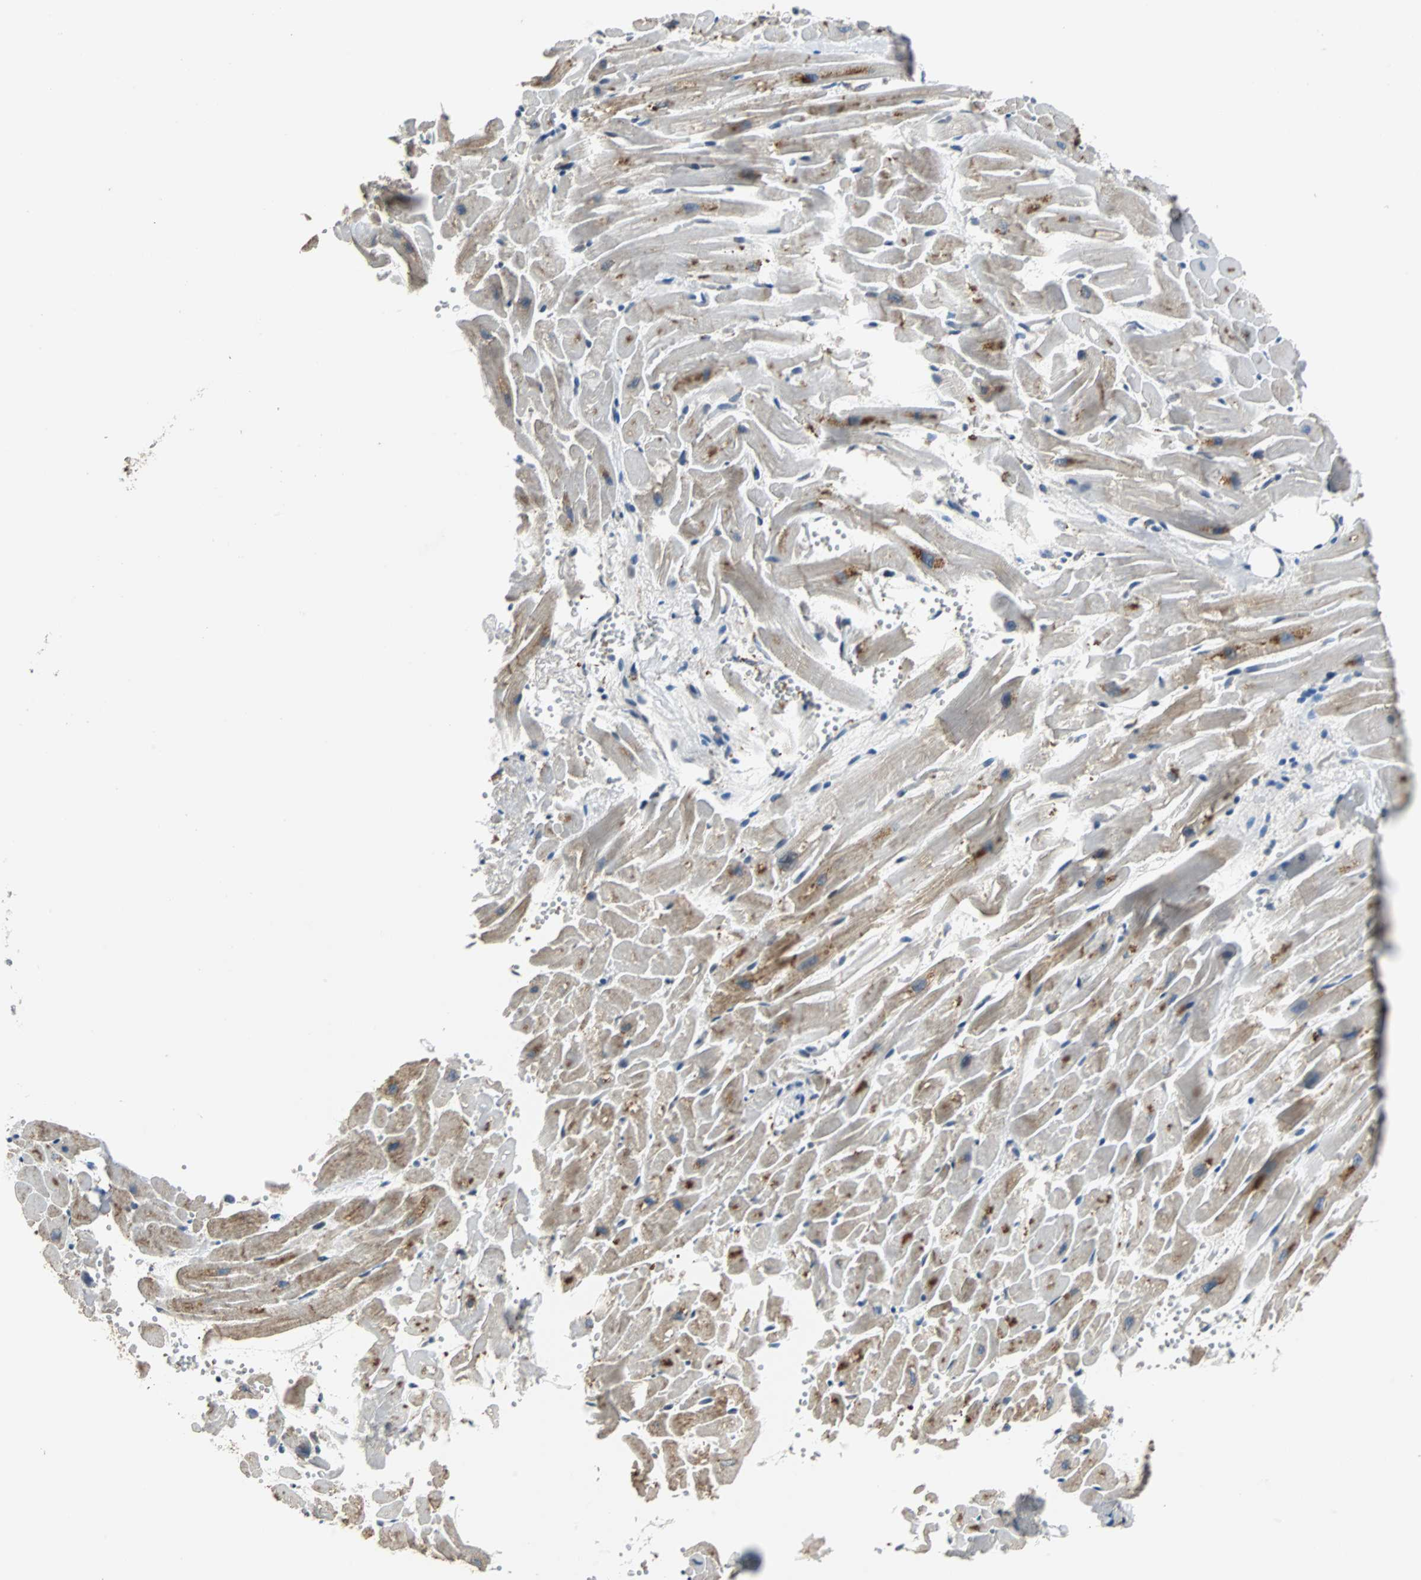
{"staining": {"intensity": "strong", "quantity": "25%-75%", "location": "cytoplasmic/membranous"}, "tissue": "heart muscle", "cell_type": "Cardiomyocytes", "image_type": "normal", "snomed": [{"axis": "morphology", "description": "Normal tissue, NOS"}, {"axis": "topography", "description": "Heart"}], "caption": "Immunohistochemical staining of benign human heart muscle shows strong cytoplasmic/membranous protein positivity in approximately 25%-75% of cardiomyocytes.", "gene": "HLX", "patient": {"sex": "female", "age": 19}}